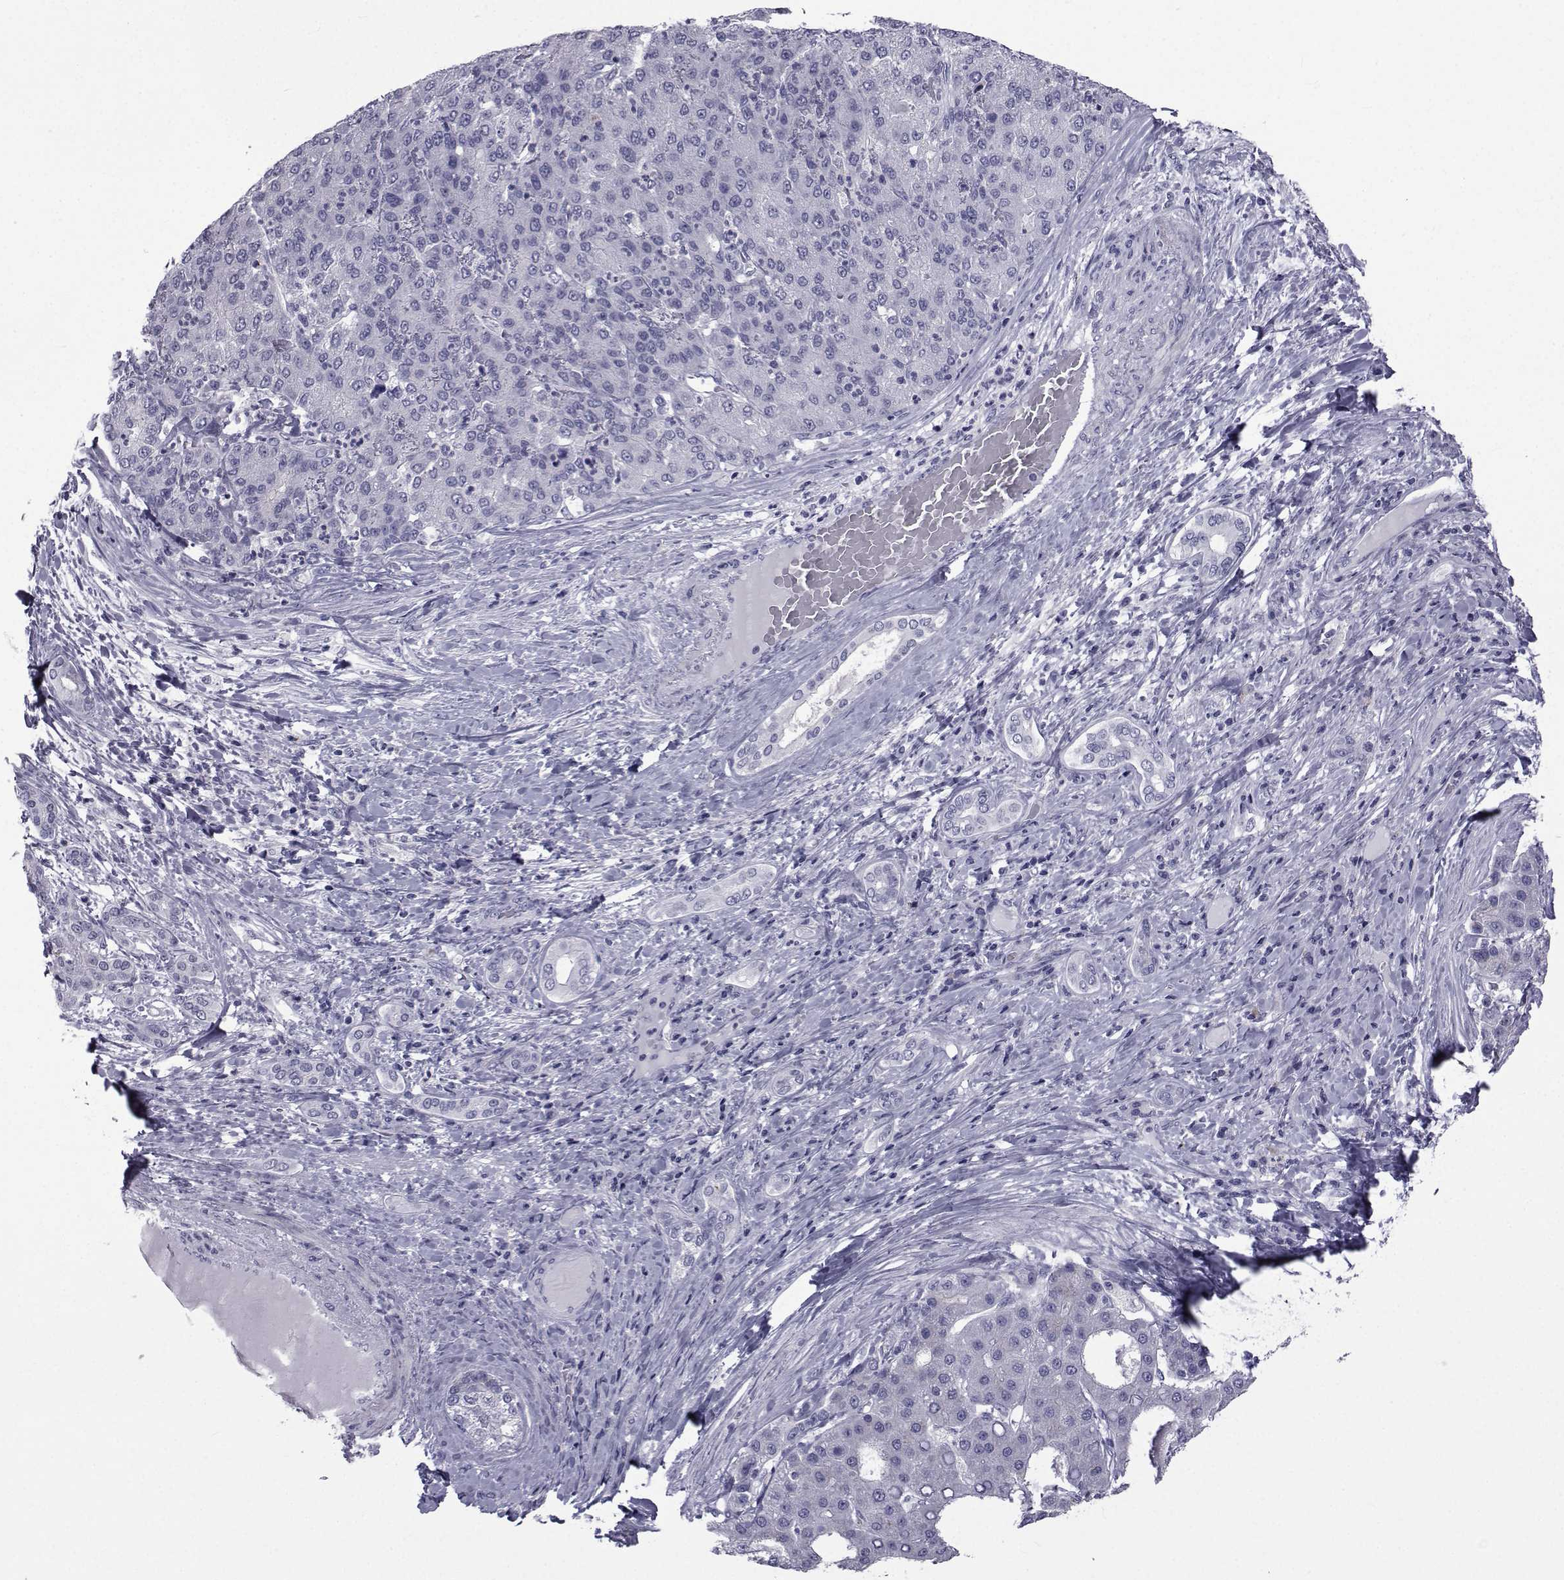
{"staining": {"intensity": "negative", "quantity": "none", "location": "none"}, "tissue": "liver cancer", "cell_type": "Tumor cells", "image_type": "cancer", "snomed": [{"axis": "morphology", "description": "Carcinoma, Hepatocellular, NOS"}, {"axis": "topography", "description": "Liver"}], "caption": "Tumor cells show no significant staining in liver hepatocellular carcinoma.", "gene": "PDE6H", "patient": {"sex": "male", "age": 65}}